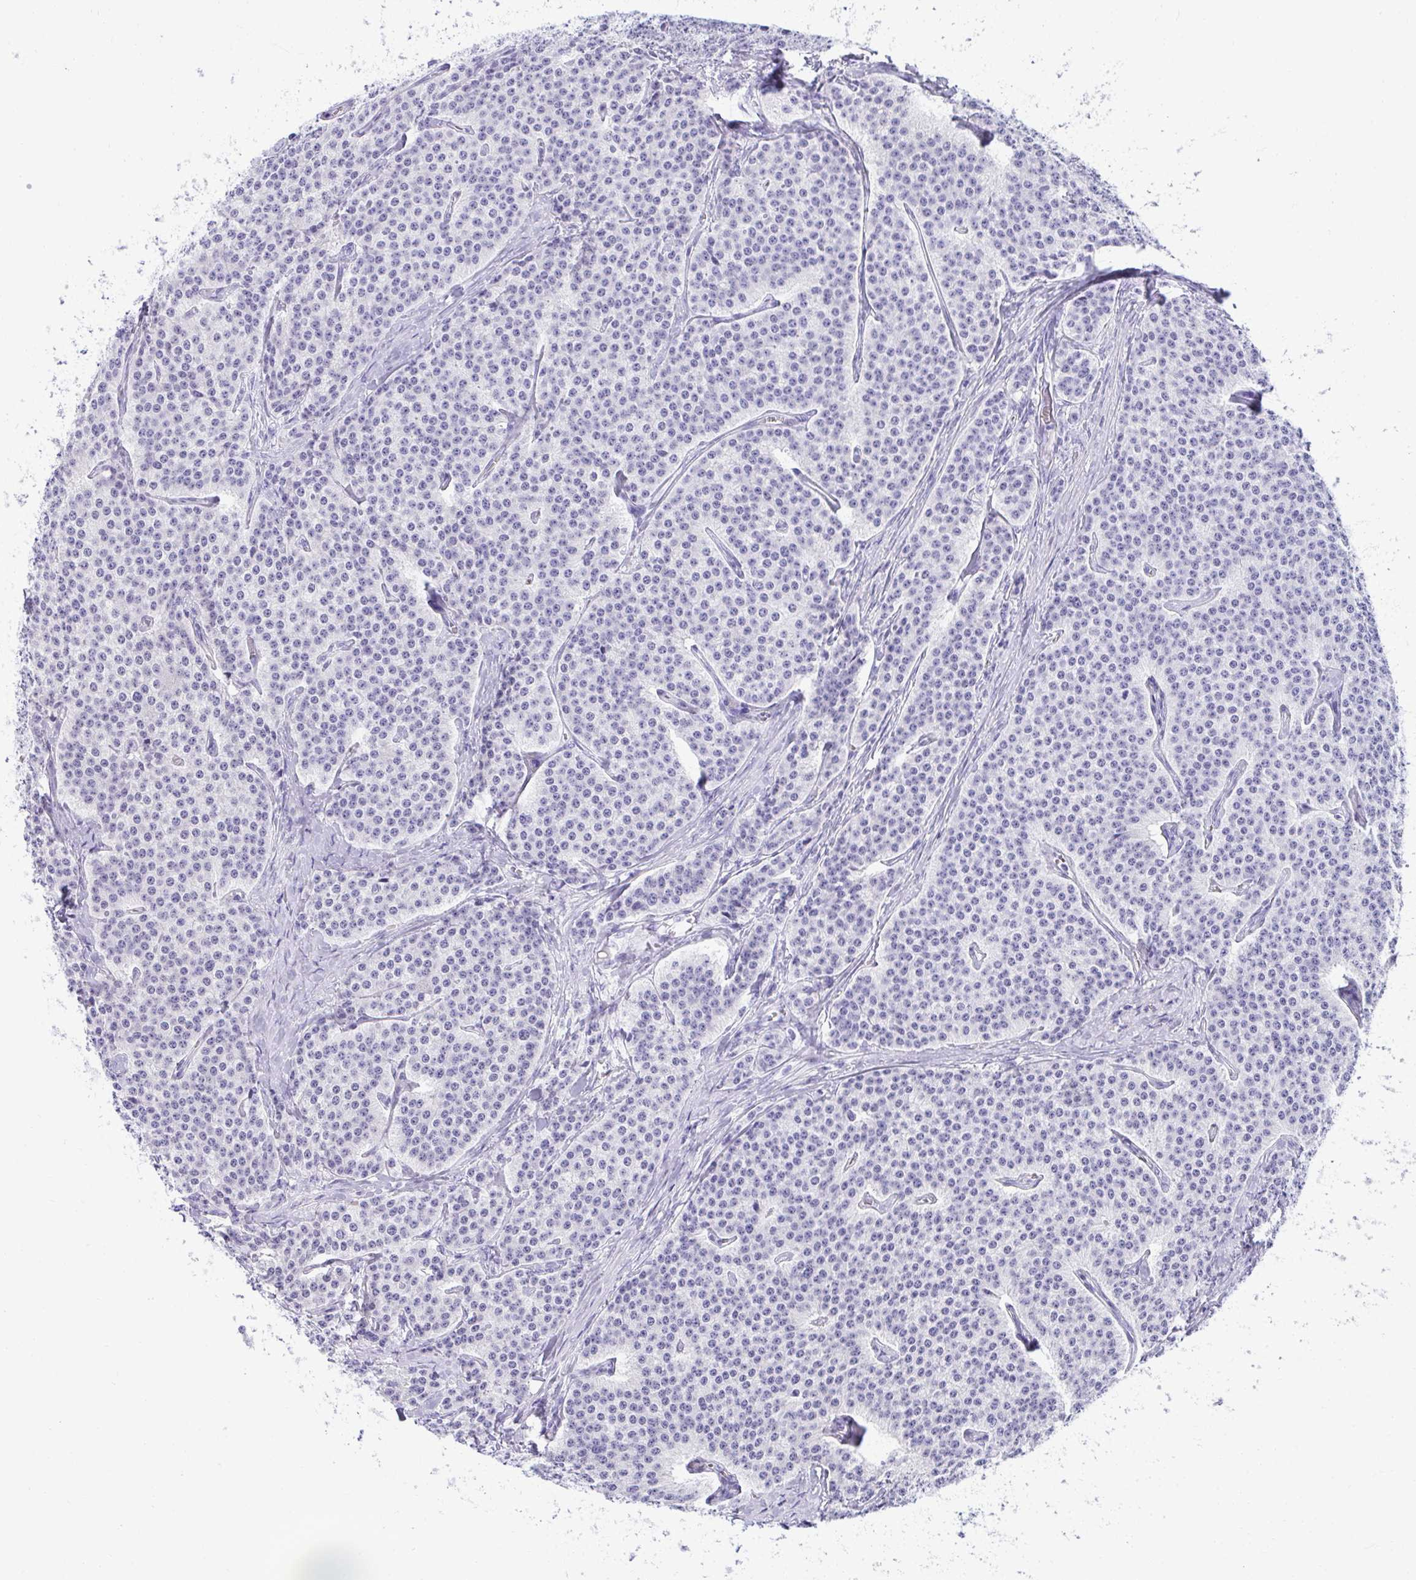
{"staining": {"intensity": "negative", "quantity": "none", "location": "none"}, "tissue": "carcinoid", "cell_type": "Tumor cells", "image_type": "cancer", "snomed": [{"axis": "morphology", "description": "Carcinoid, malignant, NOS"}, {"axis": "topography", "description": "Small intestine"}], "caption": "Malignant carcinoid was stained to show a protein in brown. There is no significant expression in tumor cells.", "gene": "PGM2L1", "patient": {"sex": "female", "age": 64}}